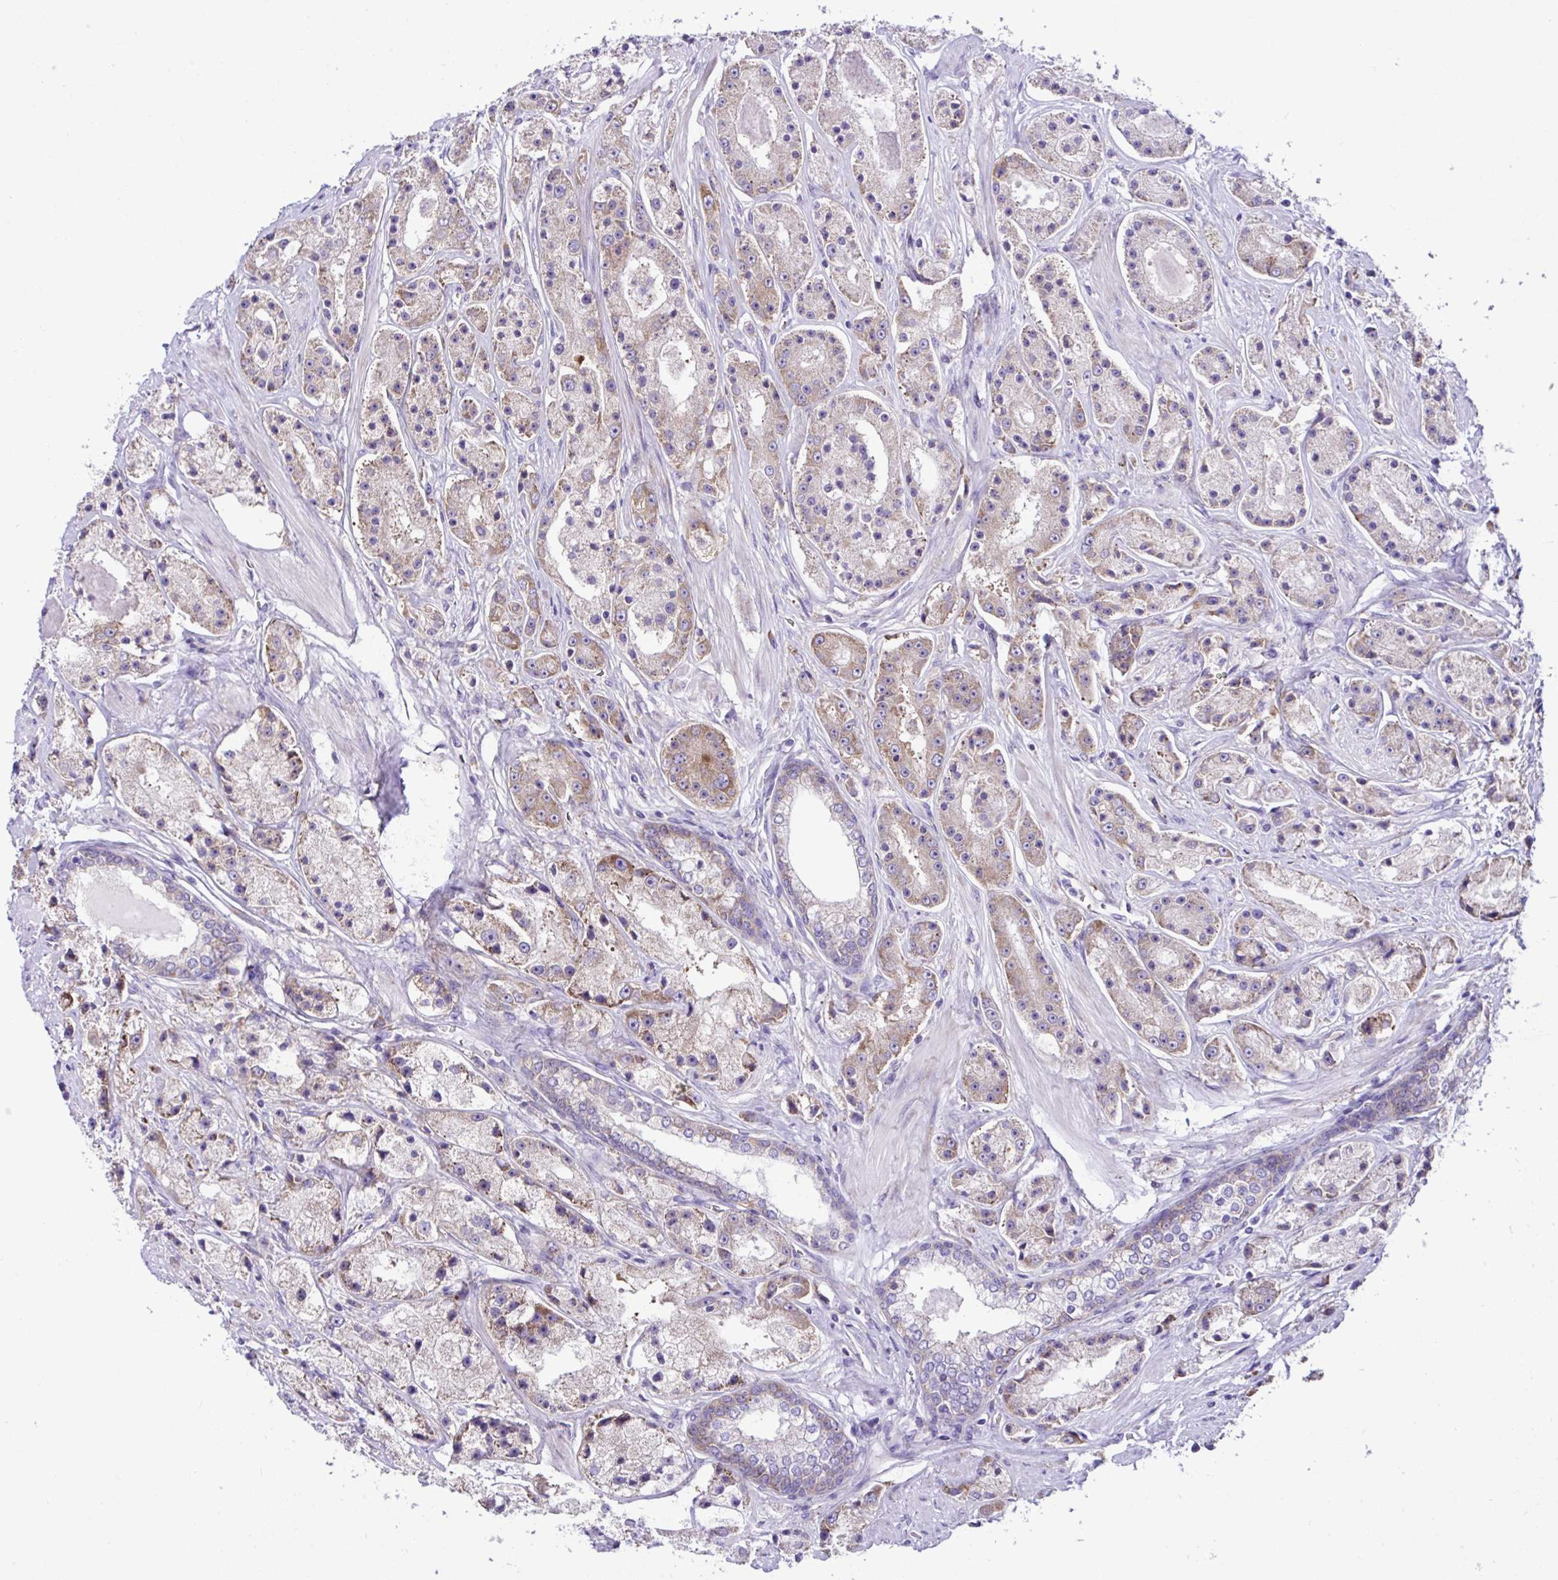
{"staining": {"intensity": "moderate", "quantity": "25%-75%", "location": "cytoplasmic/membranous"}, "tissue": "prostate cancer", "cell_type": "Tumor cells", "image_type": "cancer", "snomed": [{"axis": "morphology", "description": "Adenocarcinoma, High grade"}, {"axis": "topography", "description": "Prostate"}], "caption": "Immunohistochemical staining of prostate cancer (adenocarcinoma (high-grade)) reveals medium levels of moderate cytoplasmic/membranous protein staining in approximately 25%-75% of tumor cells. Using DAB (brown) and hematoxylin (blue) stains, captured at high magnification using brightfield microscopy.", "gene": "RPL7", "patient": {"sex": "male", "age": 67}}